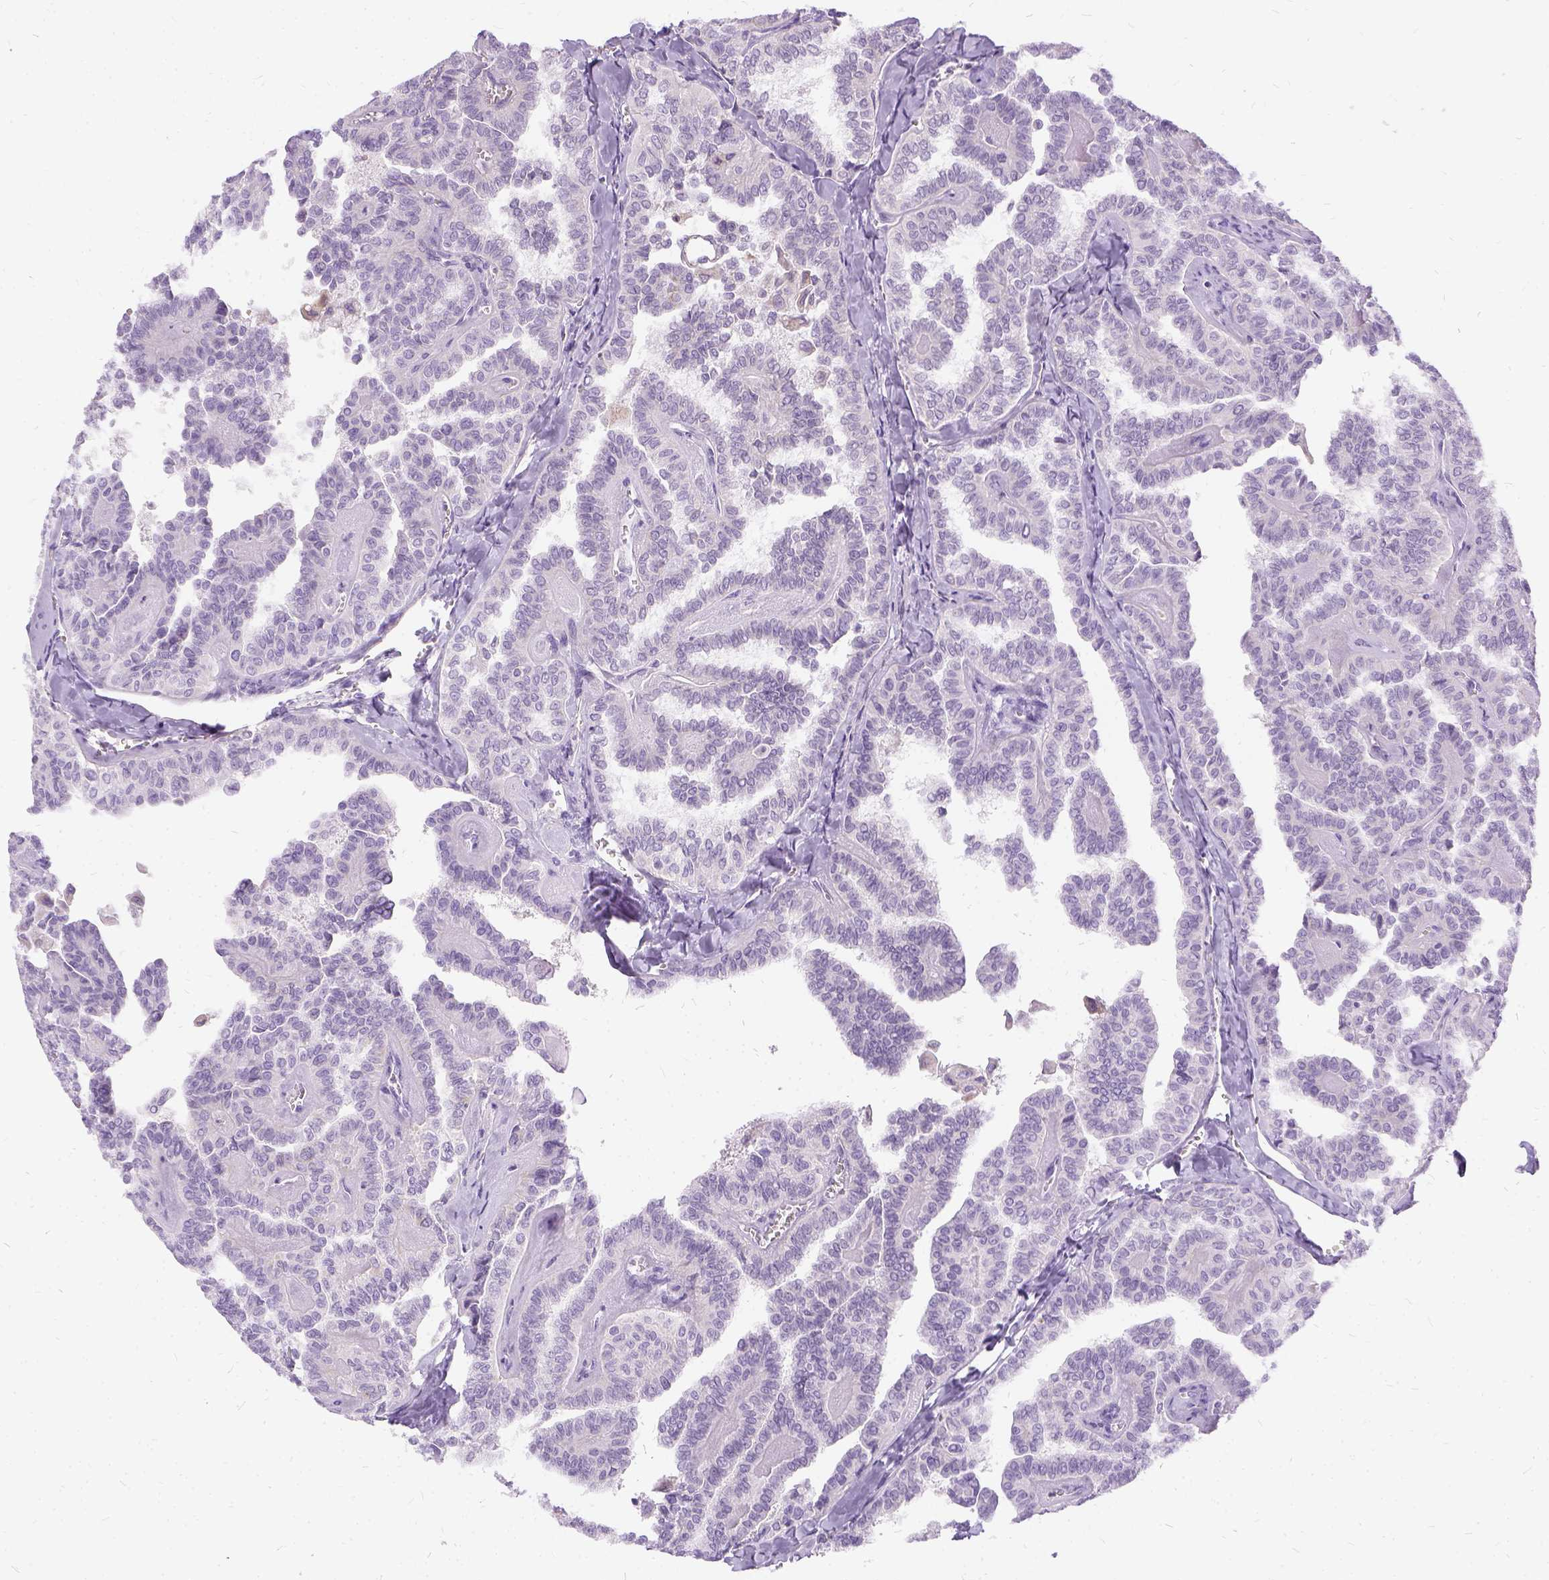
{"staining": {"intensity": "negative", "quantity": "none", "location": "none"}, "tissue": "thyroid cancer", "cell_type": "Tumor cells", "image_type": "cancer", "snomed": [{"axis": "morphology", "description": "Papillary adenocarcinoma, NOS"}, {"axis": "topography", "description": "Thyroid gland"}], "caption": "This is an immunohistochemistry (IHC) image of papillary adenocarcinoma (thyroid). There is no staining in tumor cells.", "gene": "FDX1", "patient": {"sex": "female", "age": 41}}